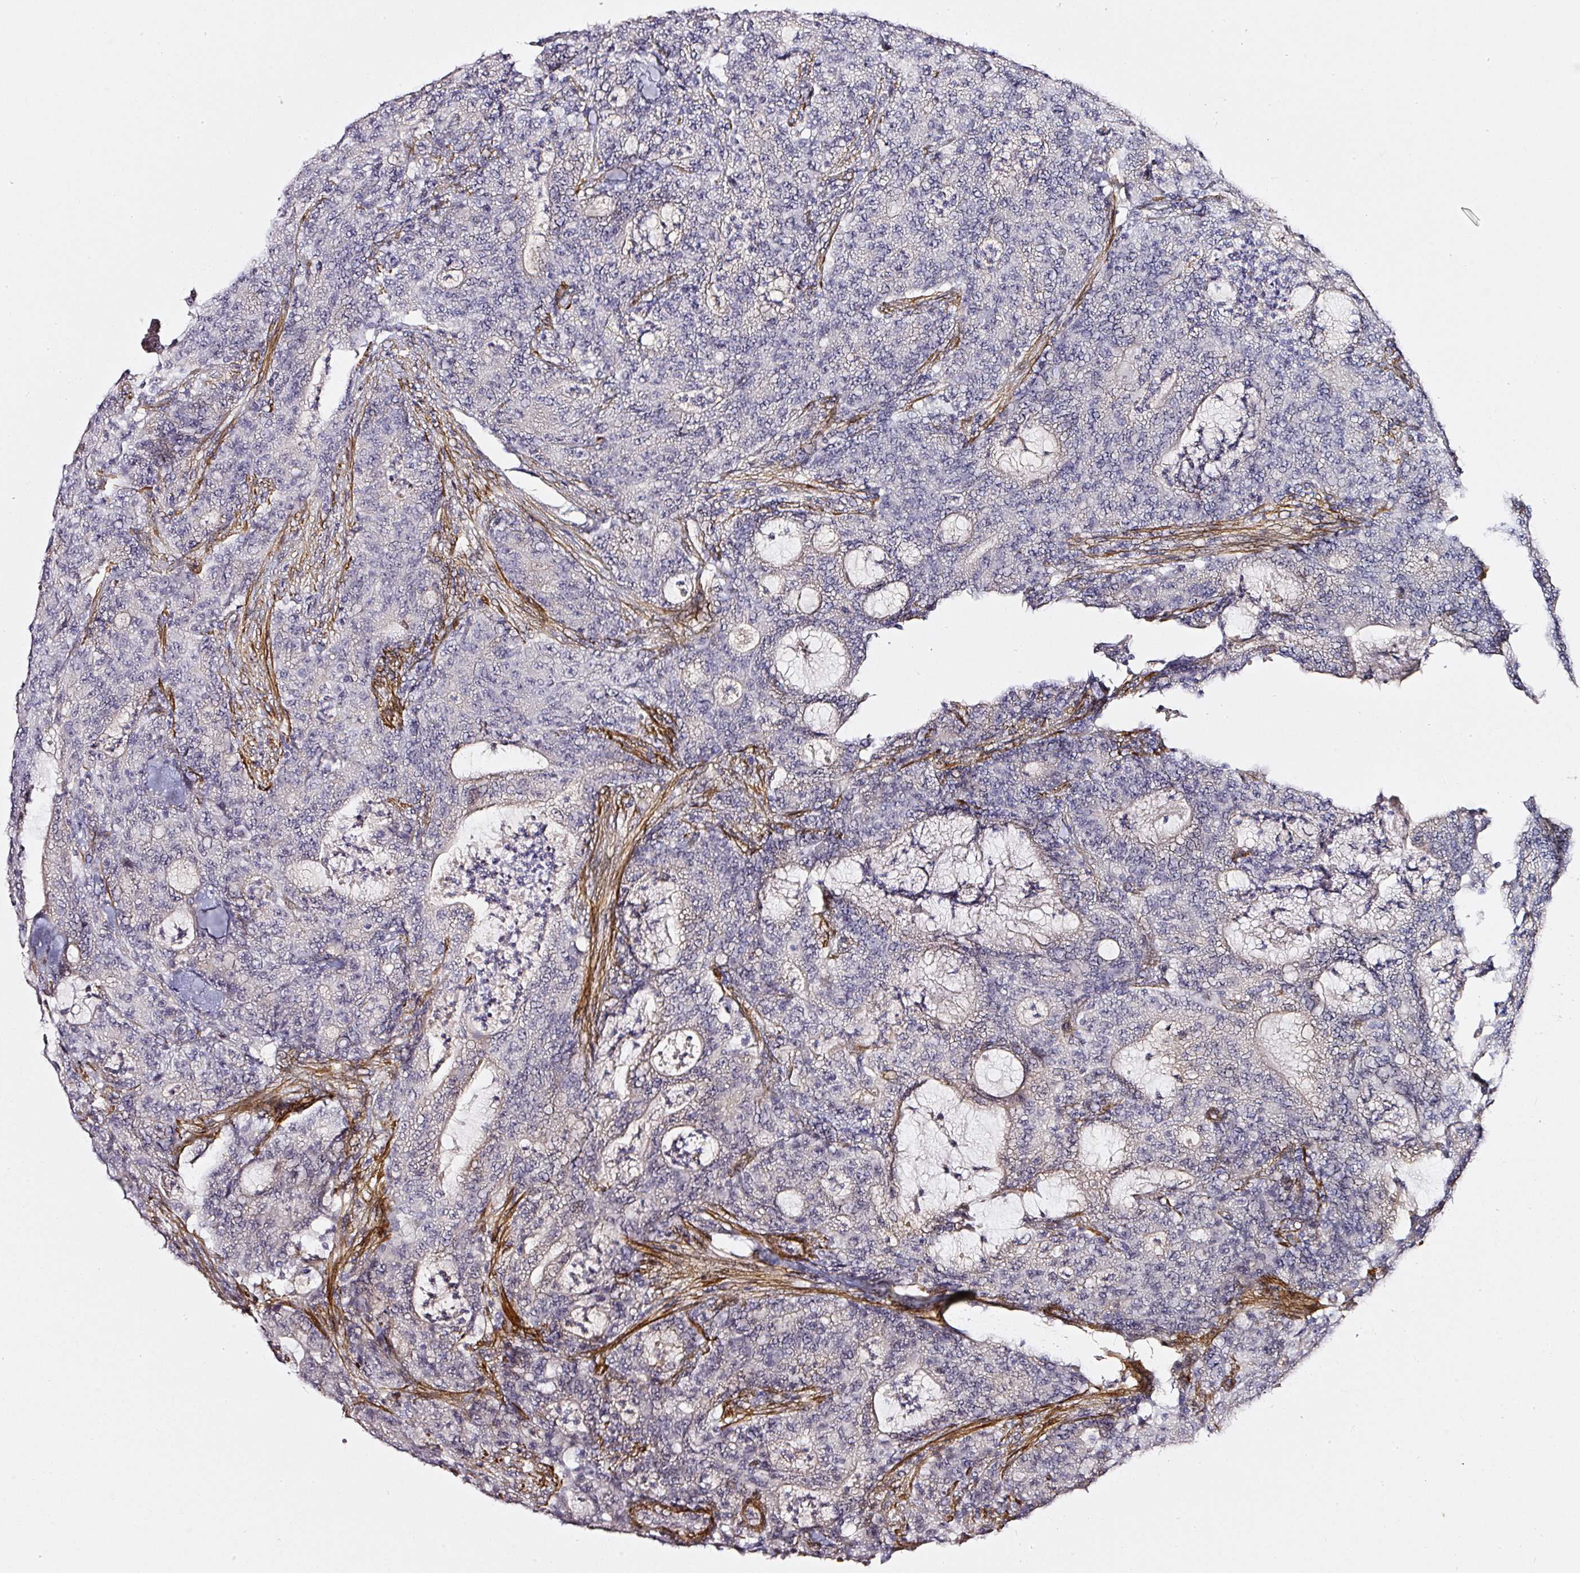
{"staining": {"intensity": "negative", "quantity": "none", "location": "none"}, "tissue": "colorectal cancer", "cell_type": "Tumor cells", "image_type": "cancer", "snomed": [{"axis": "morphology", "description": "Adenocarcinoma, NOS"}, {"axis": "topography", "description": "Colon"}], "caption": "Immunohistochemical staining of adenocarcinoma (colorectal) exhibits no significant staining in tumor cells.", "gene": "TOGARAM1", "patient": {"sex": "male", "age": 83}}